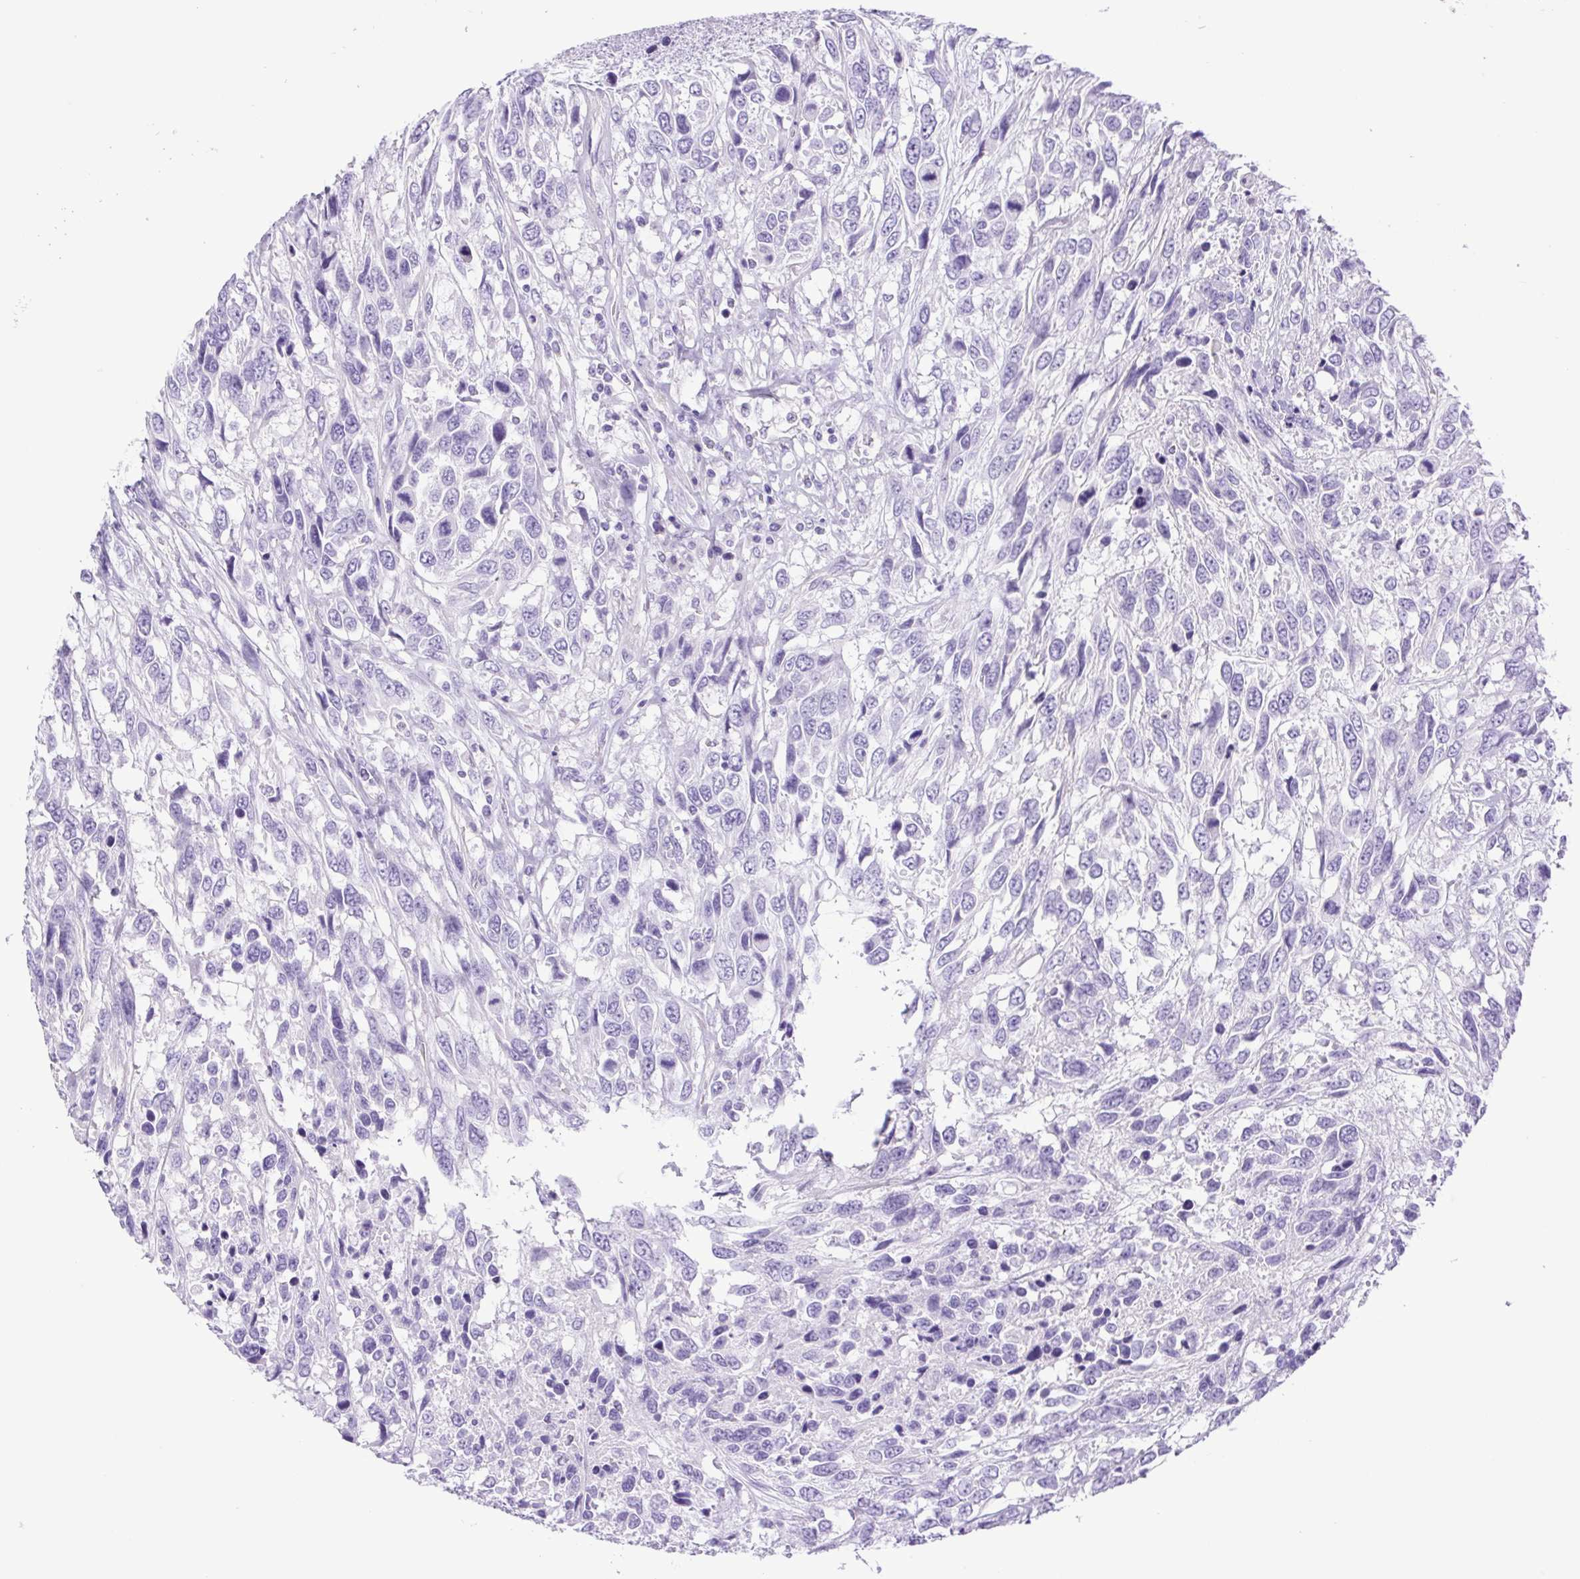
{"staining": {"intensity": "negative", "quantity": "none", "location": "none"}, "tissue": "urothelial cancer", "cell_type": "Tumor cells", "image_type": "cancer", "snomed": [{"axis": "morphology", "description": "Urothelial carcinoma, High grade"}, {"axis": "topography", "description": "Urinary bladder"}], "caption": "Immunohistochemistry (IHC) micrograph of human urothelial carcinoma (high-grade) stained for a protein (brown), which demonstrates no expression in tumor cells.", "gene": "CDSN", "patient": {"sex": "female", "age": 70}}